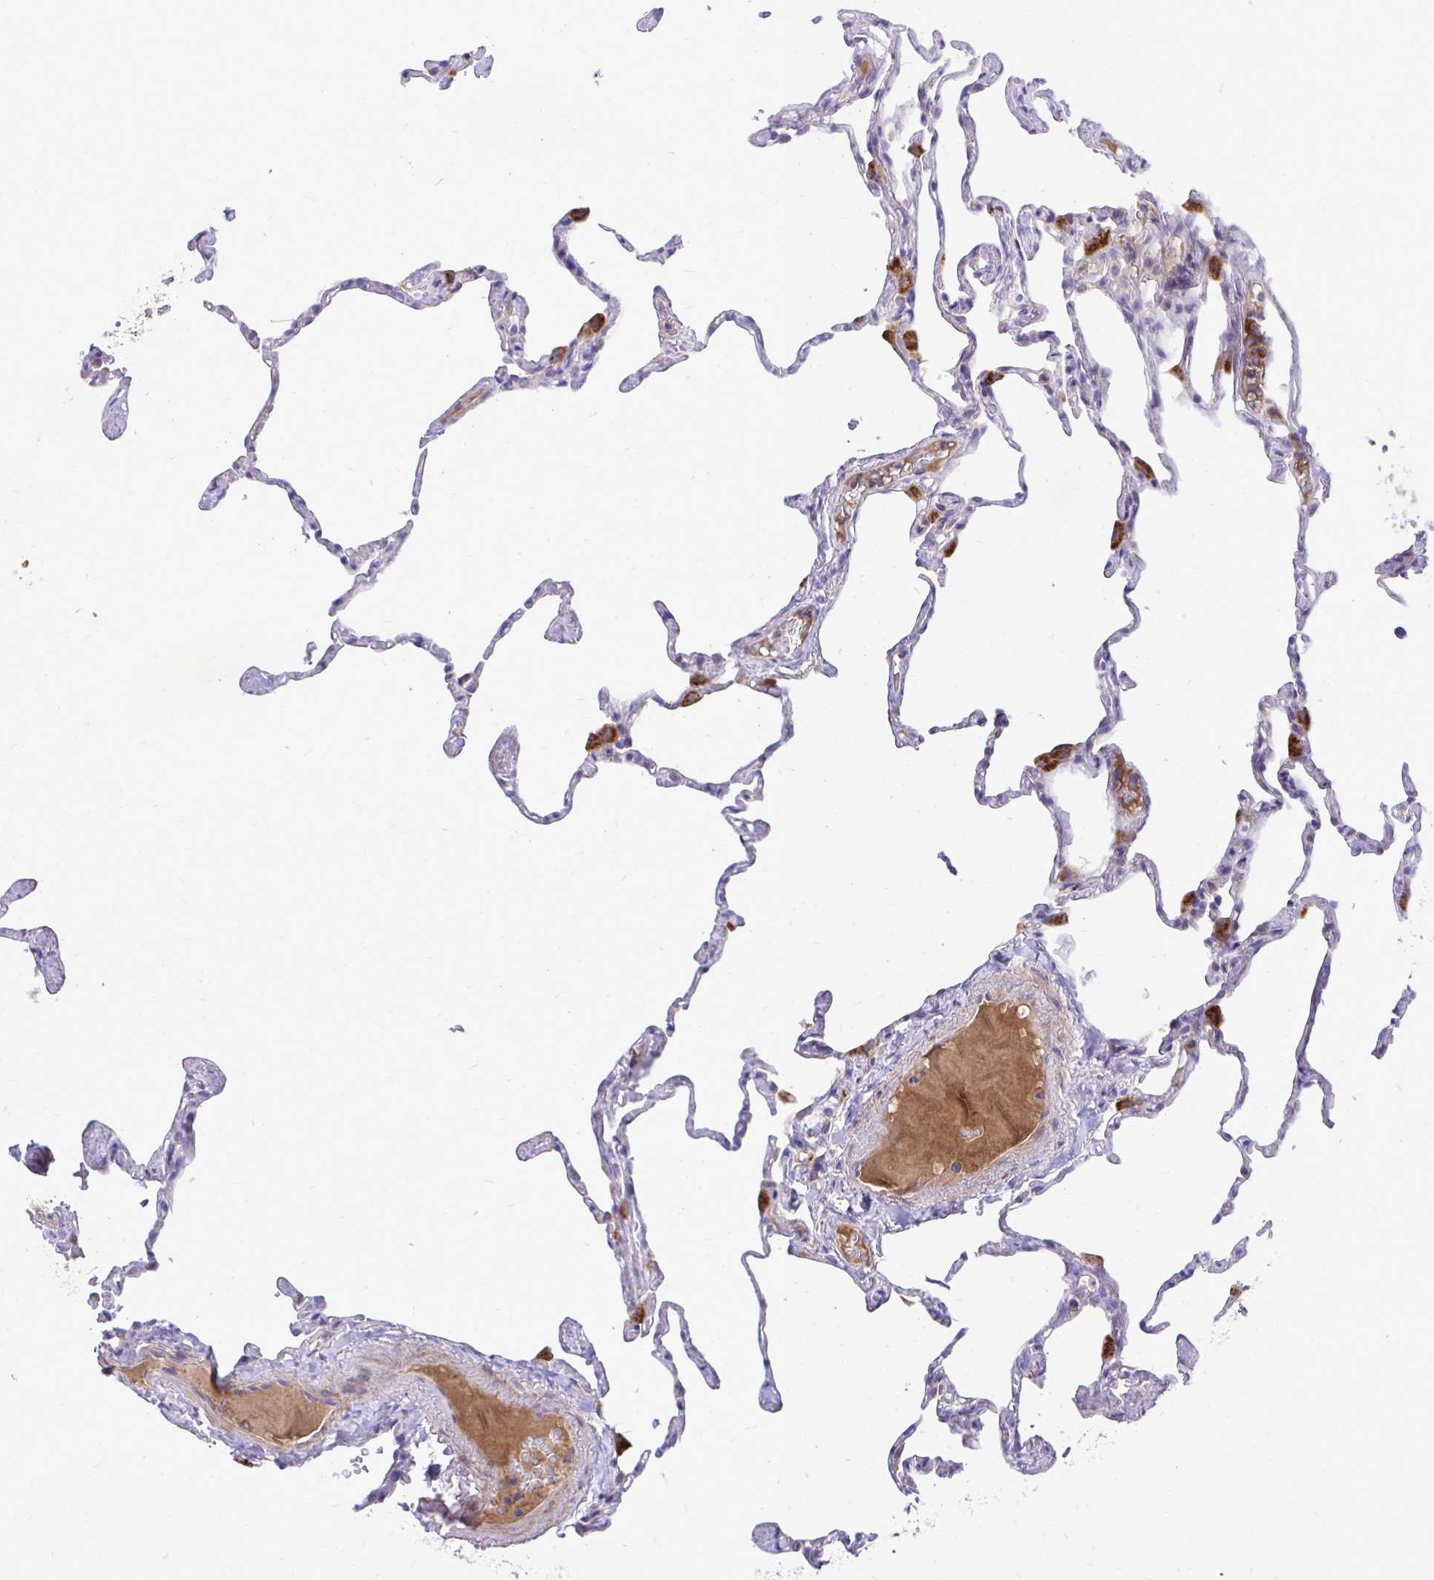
{"staining": {"intensity": "strong", "quantity": "<25%", "location": "cytoplasmic/membranous"}, "tissue": "lung", "cell_type": "Alveolar cells", "image_type": "normal", "snomed": [{"axis": "morphology", "description": "Normal tissue, NOS"}, {"axis": "topography", "description": "Lung"}], "caption": "Immunohistochemistry (DAB (3,3'-diaminobenzidine)) staining of benign lung reveals strong cytoplasmic/membranous protein positivity in approximately <25% of alveolar cells. (brown staining indicates protein expression, while blue staining denotes nuclei).", "gene": "TP53I11", "patient": {"sex": "male", "age": 65}}